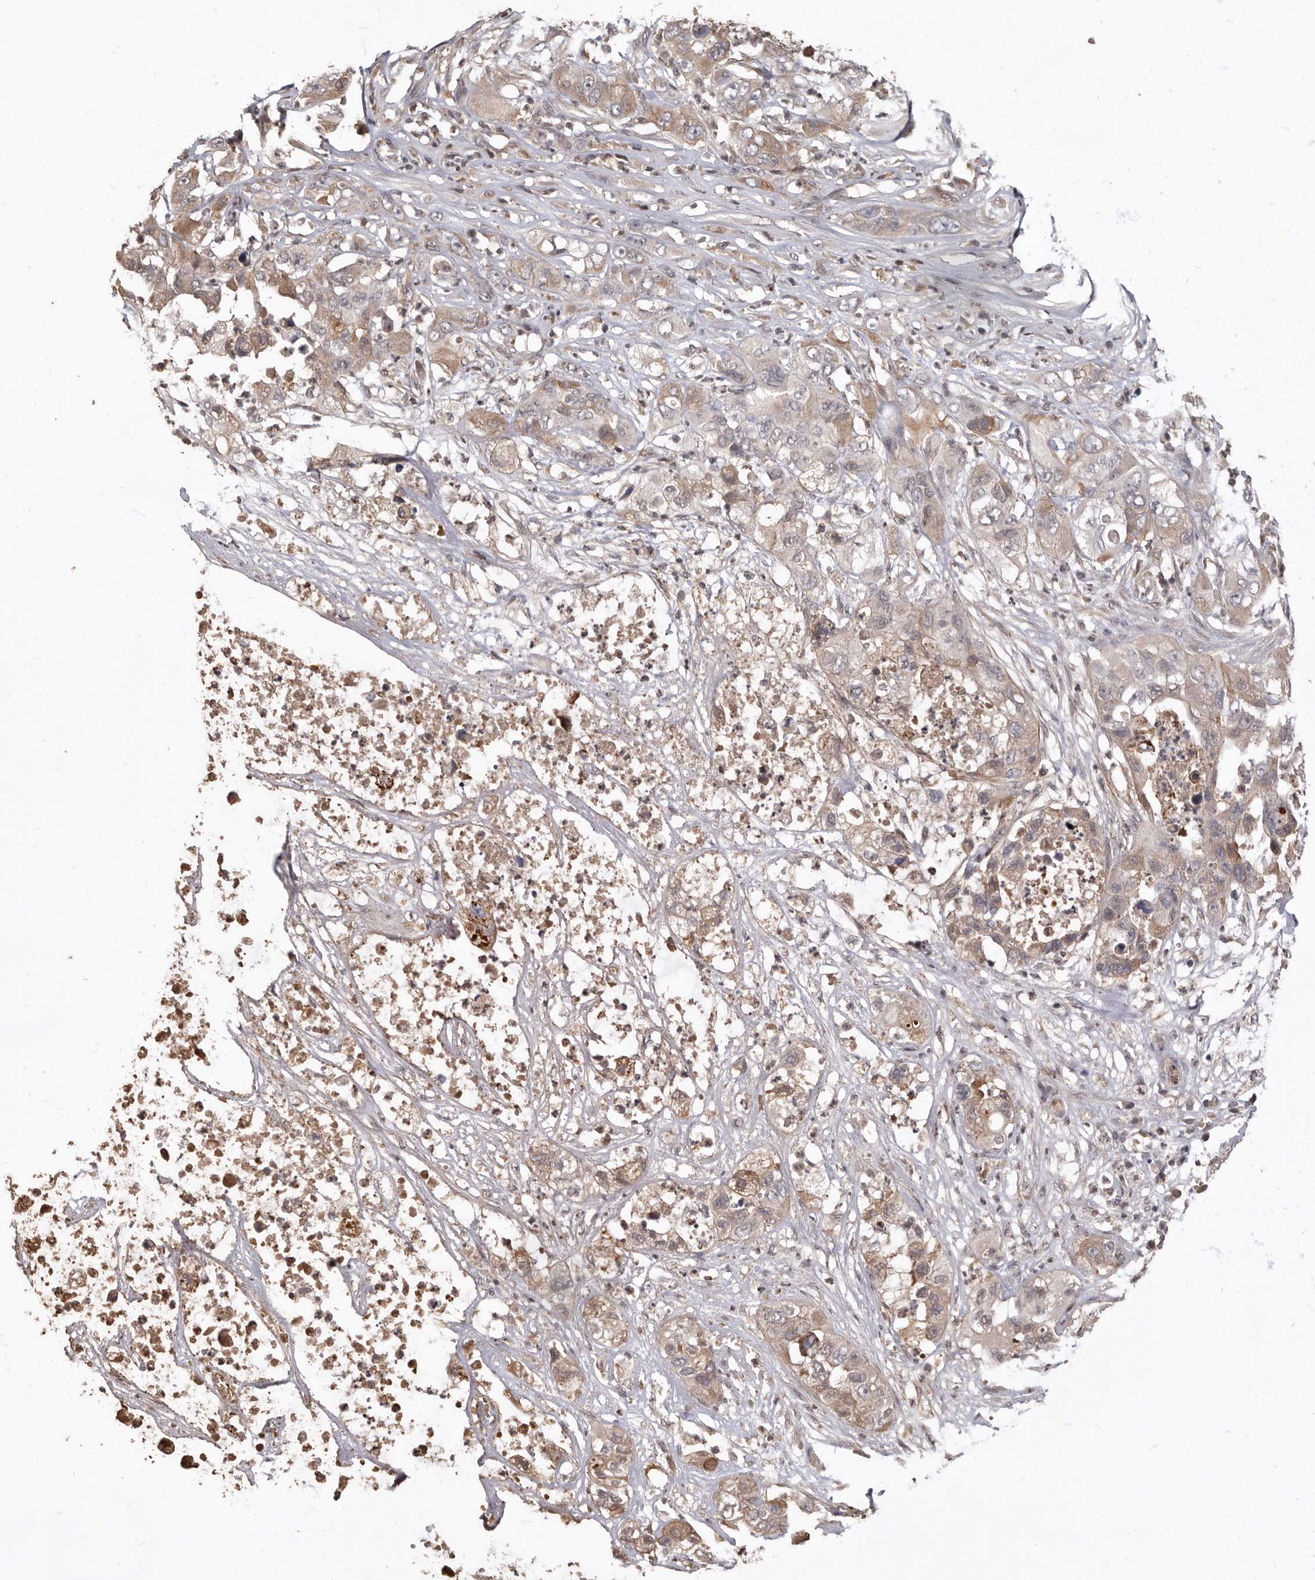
{"staining": {"intensity": "weak", "quantity": "<25%", "location": "cytoplasmic/membranous"}, "tissue": "pancreatic cancer", "cell_type": "Tumor cells", "image_type": "cancer", "snomed": [{"axis": "morphology", "description": "Adenocarcinoma, NOS"}, {"axis": "topography", "description": "Pancreas"}], "caption": "Protein analysis of pancreatic adenocarcinoma demonstrates no significant expression in tumor cells.", "gene": "LRGUK", "patient": {"sex": "female", "age": 78}}